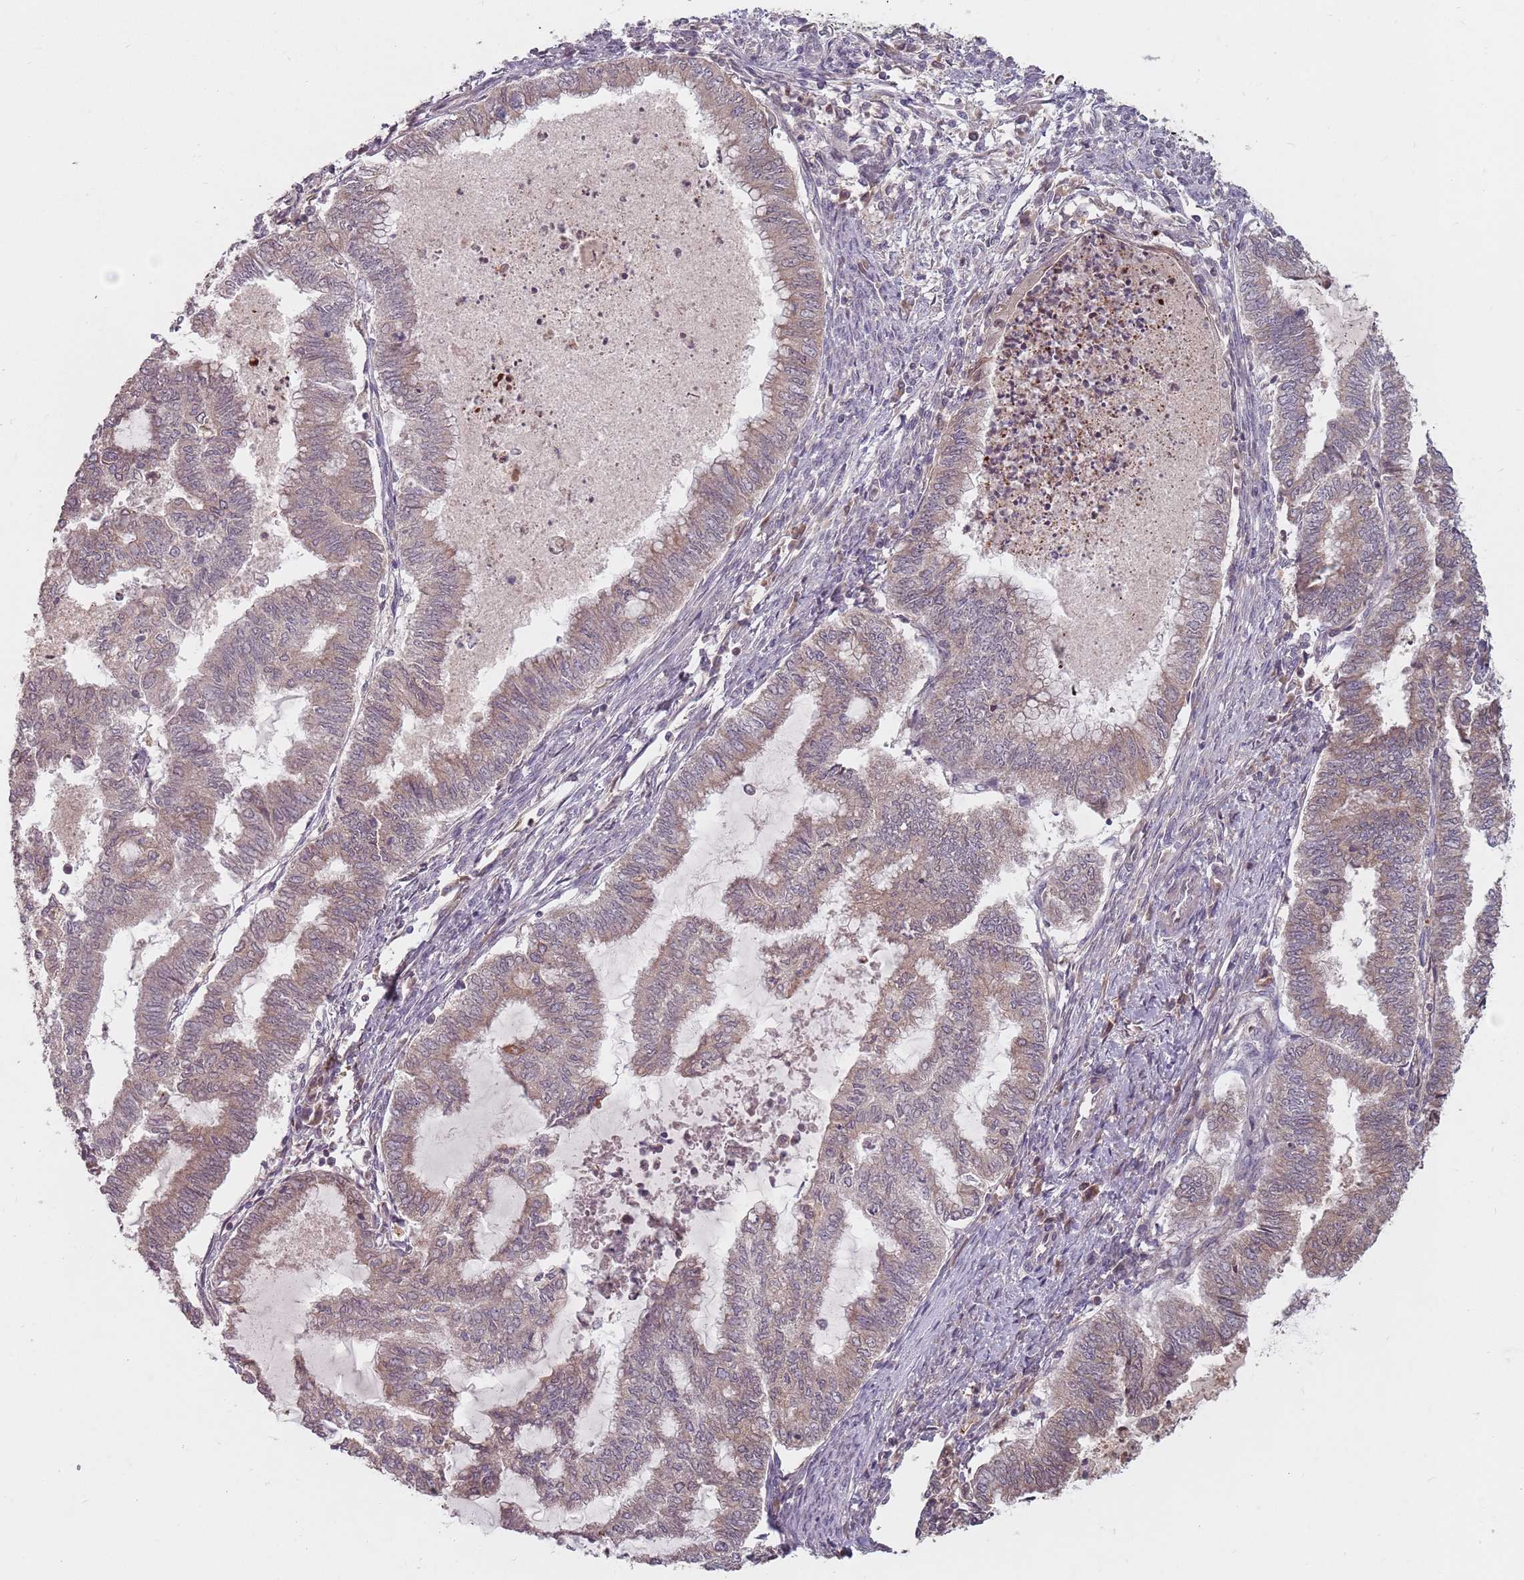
{"staining": {"intensity": "weak", "quantity": "<25%", "location": "cytoplasmic/membranous"}, "tissue": "endometrial cancer", "cell_type": "Tumor cells", "image_type": "cancer", "snomed": [{"axis": "morphology", "description": "Adenocarcinoma, NOS"}, {"axis": "topography", "description": "Endometrium"}], "caption": "DAB (3,3'-diaminobenzidine) immunohistochemical staining of endometrial adenocarcinoma shows no significant positivity in tumor cells.", "gene": "GPR180", "patient": {"sex": "female", "age": 79}}